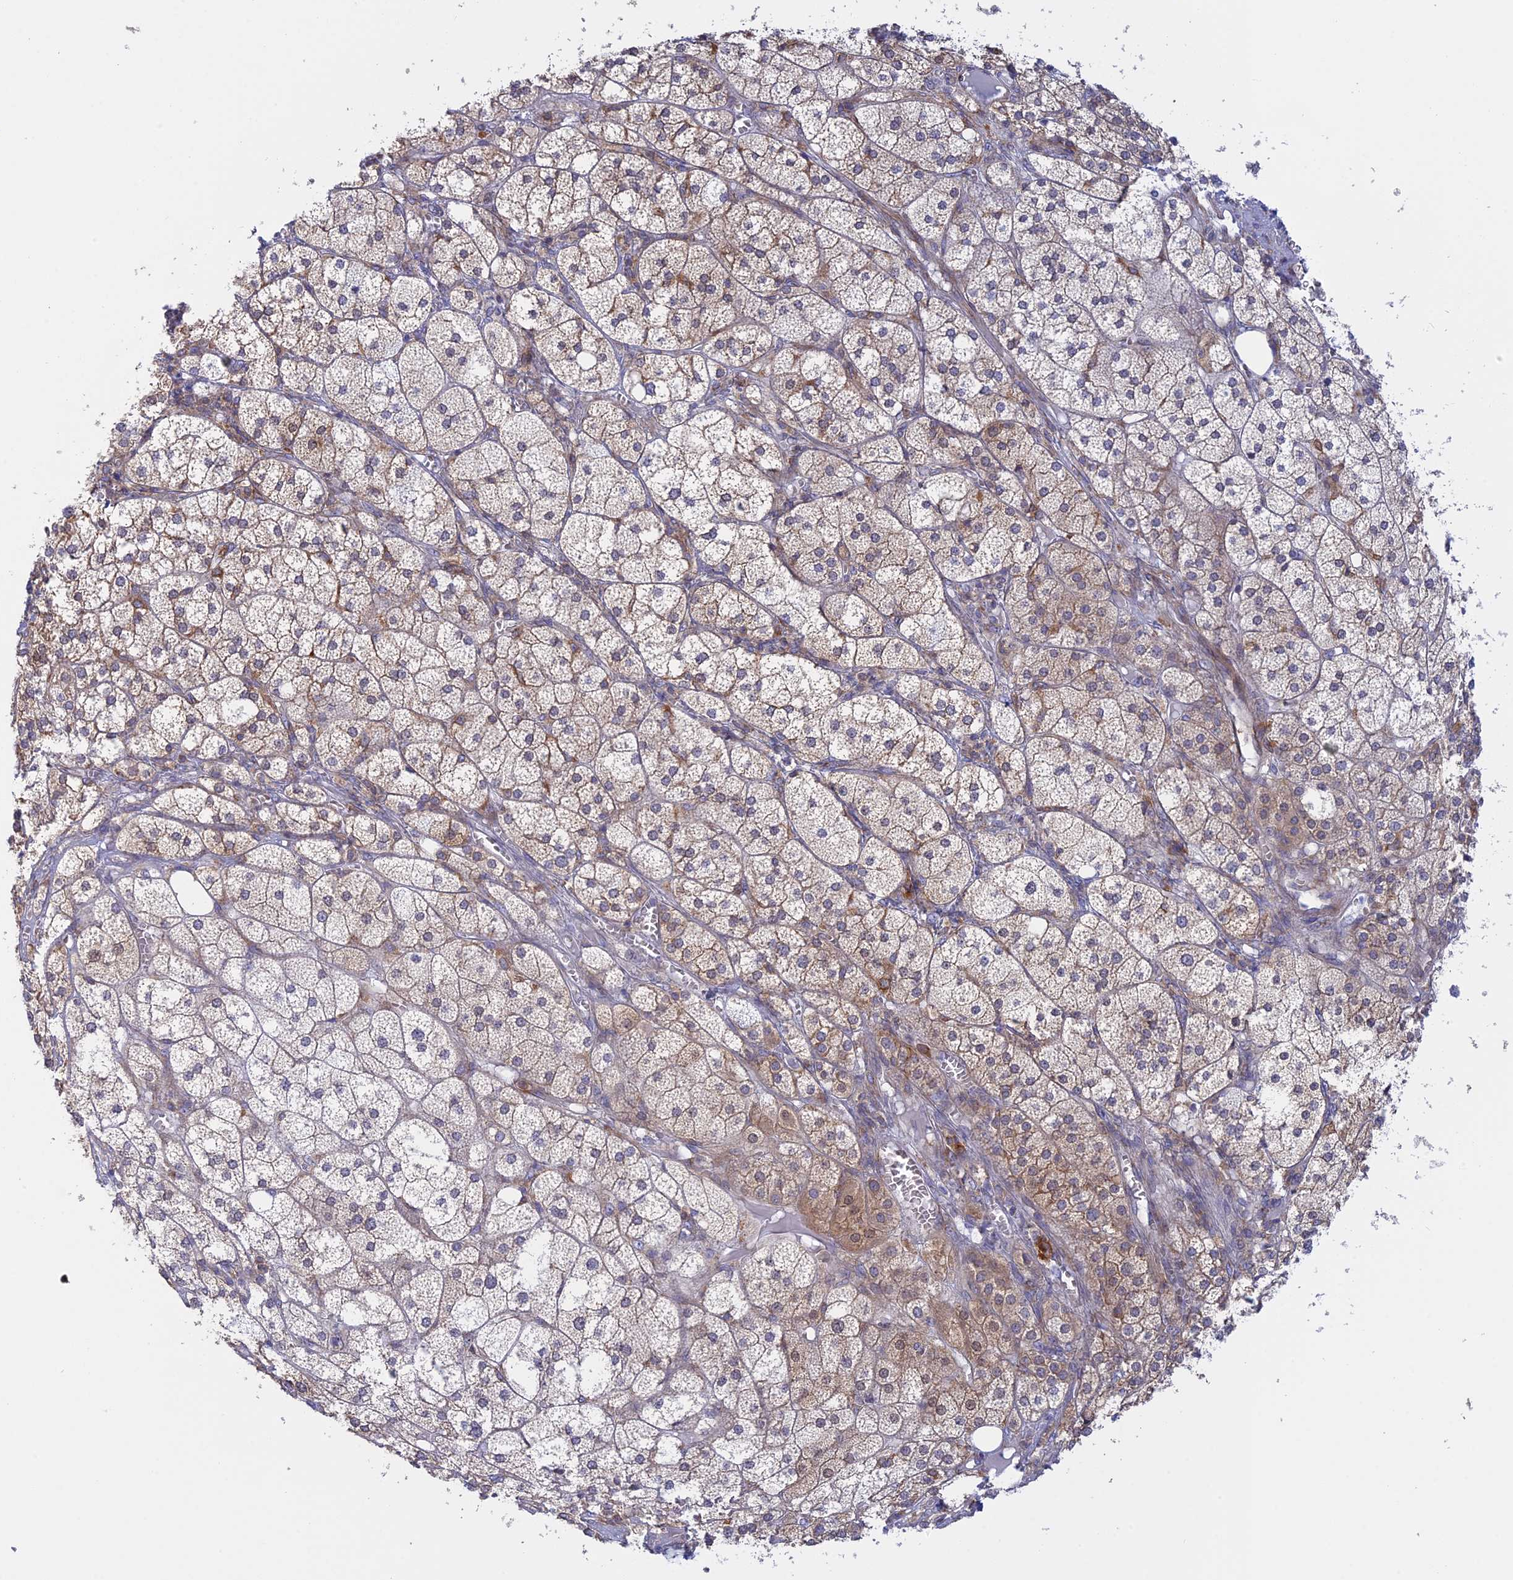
{"staining": {"intensity": "moderate", "quantity": "25%-75%", "location": "cytoplasmic/membranous"}, "tissue": "adrenal gland", "cell_type": "Glandular cells", "image_type": "normal", "snomed": [{"axis": "morphology", "description": "Normal tissue, NOS"}, {"axis": "topography", "description": "Adrenal gland"}], "caption": "A medium amount of moderate cytoplasmic/membranous positivity is seen in approximately 25%-75% of glandular cells in benign adrenal gland. The protein is shown in brown color, while the nuclei are stained blue.", "gene": "GMIP", "patient": {"sex": "female", "age": 61}}